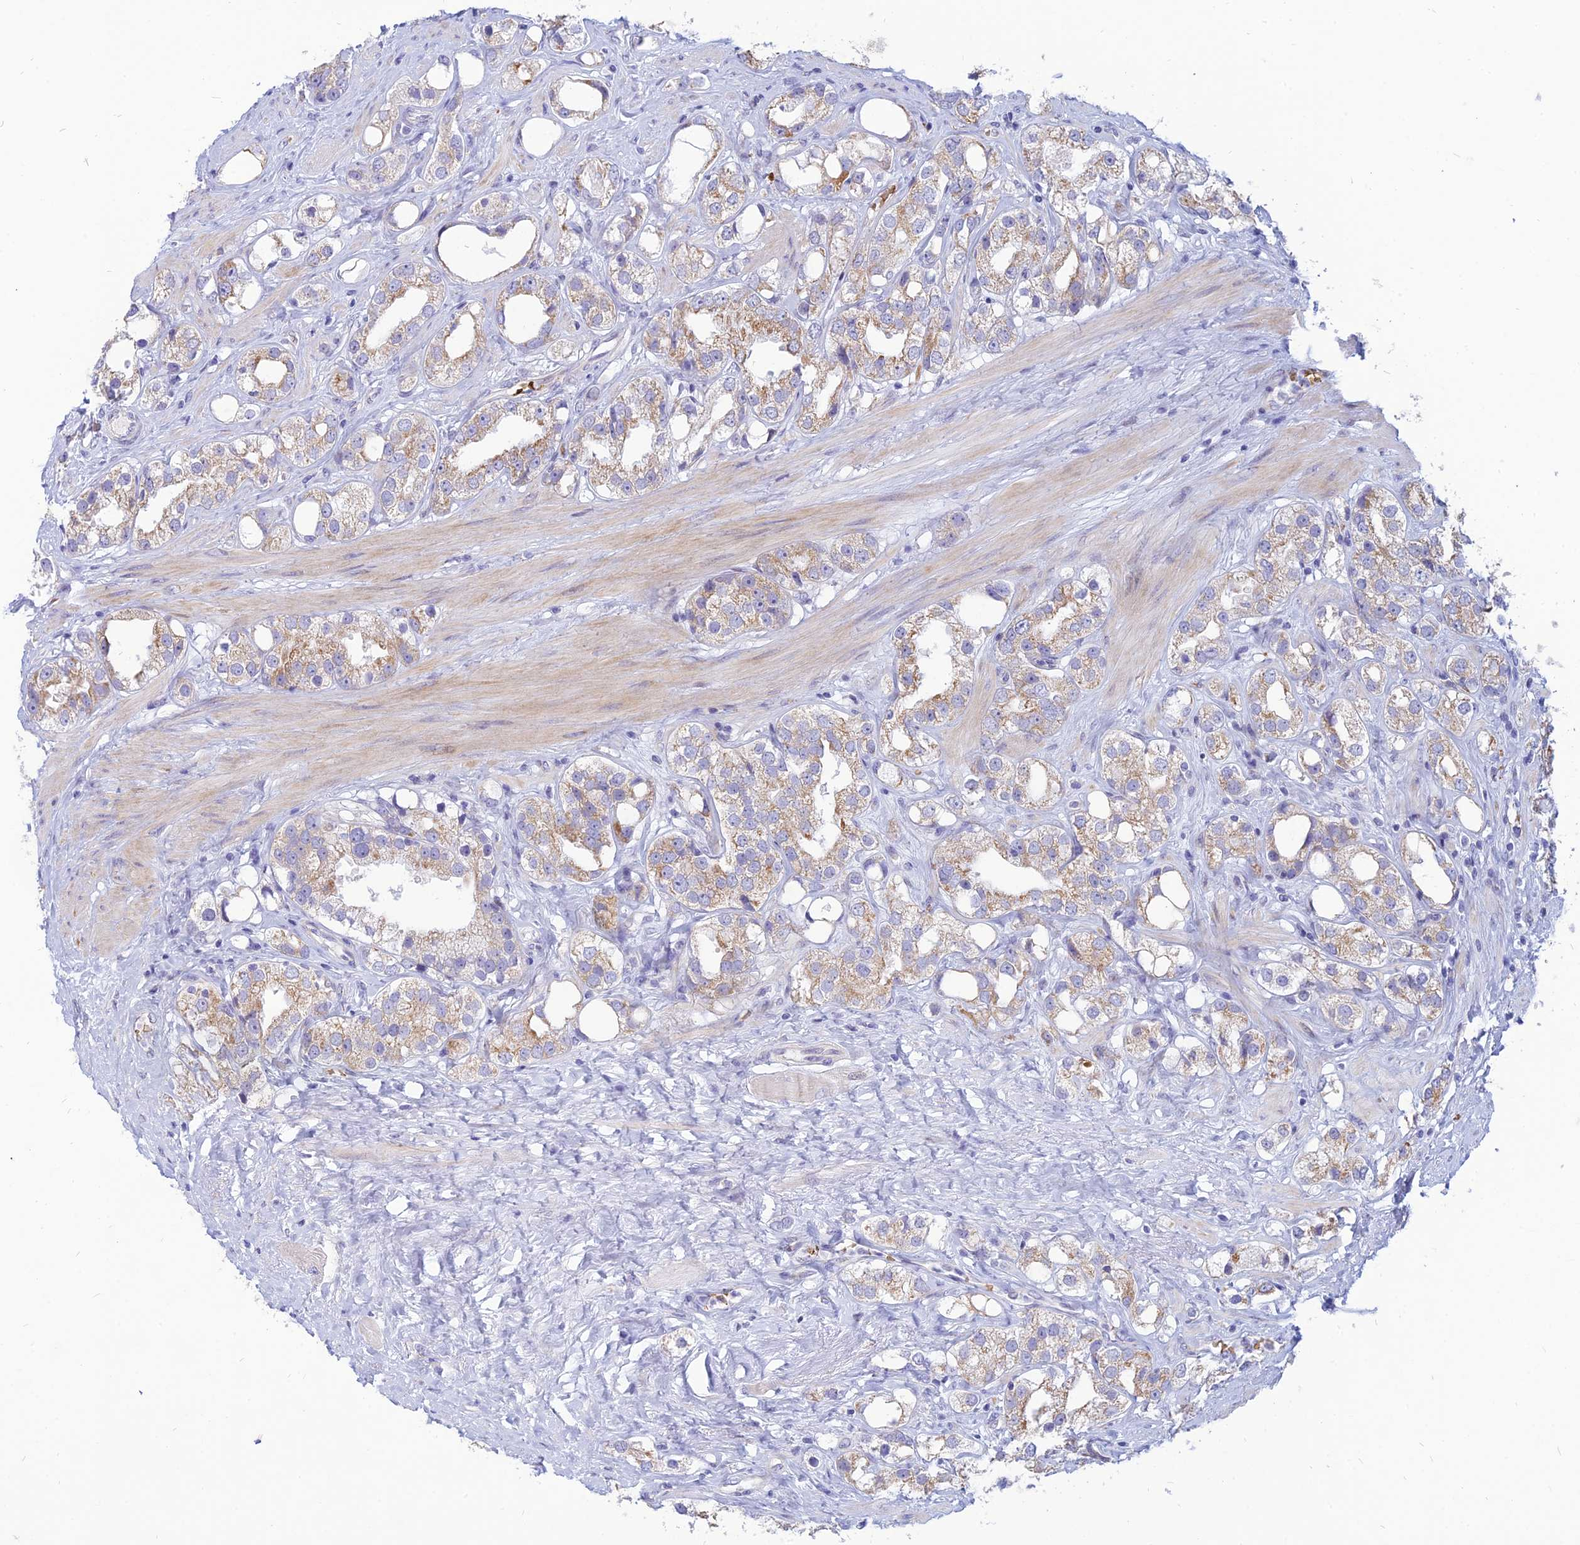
{"staining": {"intensity": "moderate", "quantity": "25%-75%", "location": "cytoplasmic/membranous"}, "tissue": "prostate cancer", "cell_type": "Tumor cells", "image_type": "cancer", "snomed": [{"axis": "morphology", "description": "Adenocarcinoma, NOS"}, {"axis": "topography", "description": "Prostate"}], "caption": "Prostate cancer was stained to show a protein in brown. There is medium levels of moderate cytoplasmic/membranous staining in approximately 25%-75% of tumor cells. The protein of interest is stained brown, and the nuclei are stained in blue (DAB IHC with brightfield microscopy, high magnification).", "gene": "HHAT", "patient": {"sex": "male", "age": 79}}